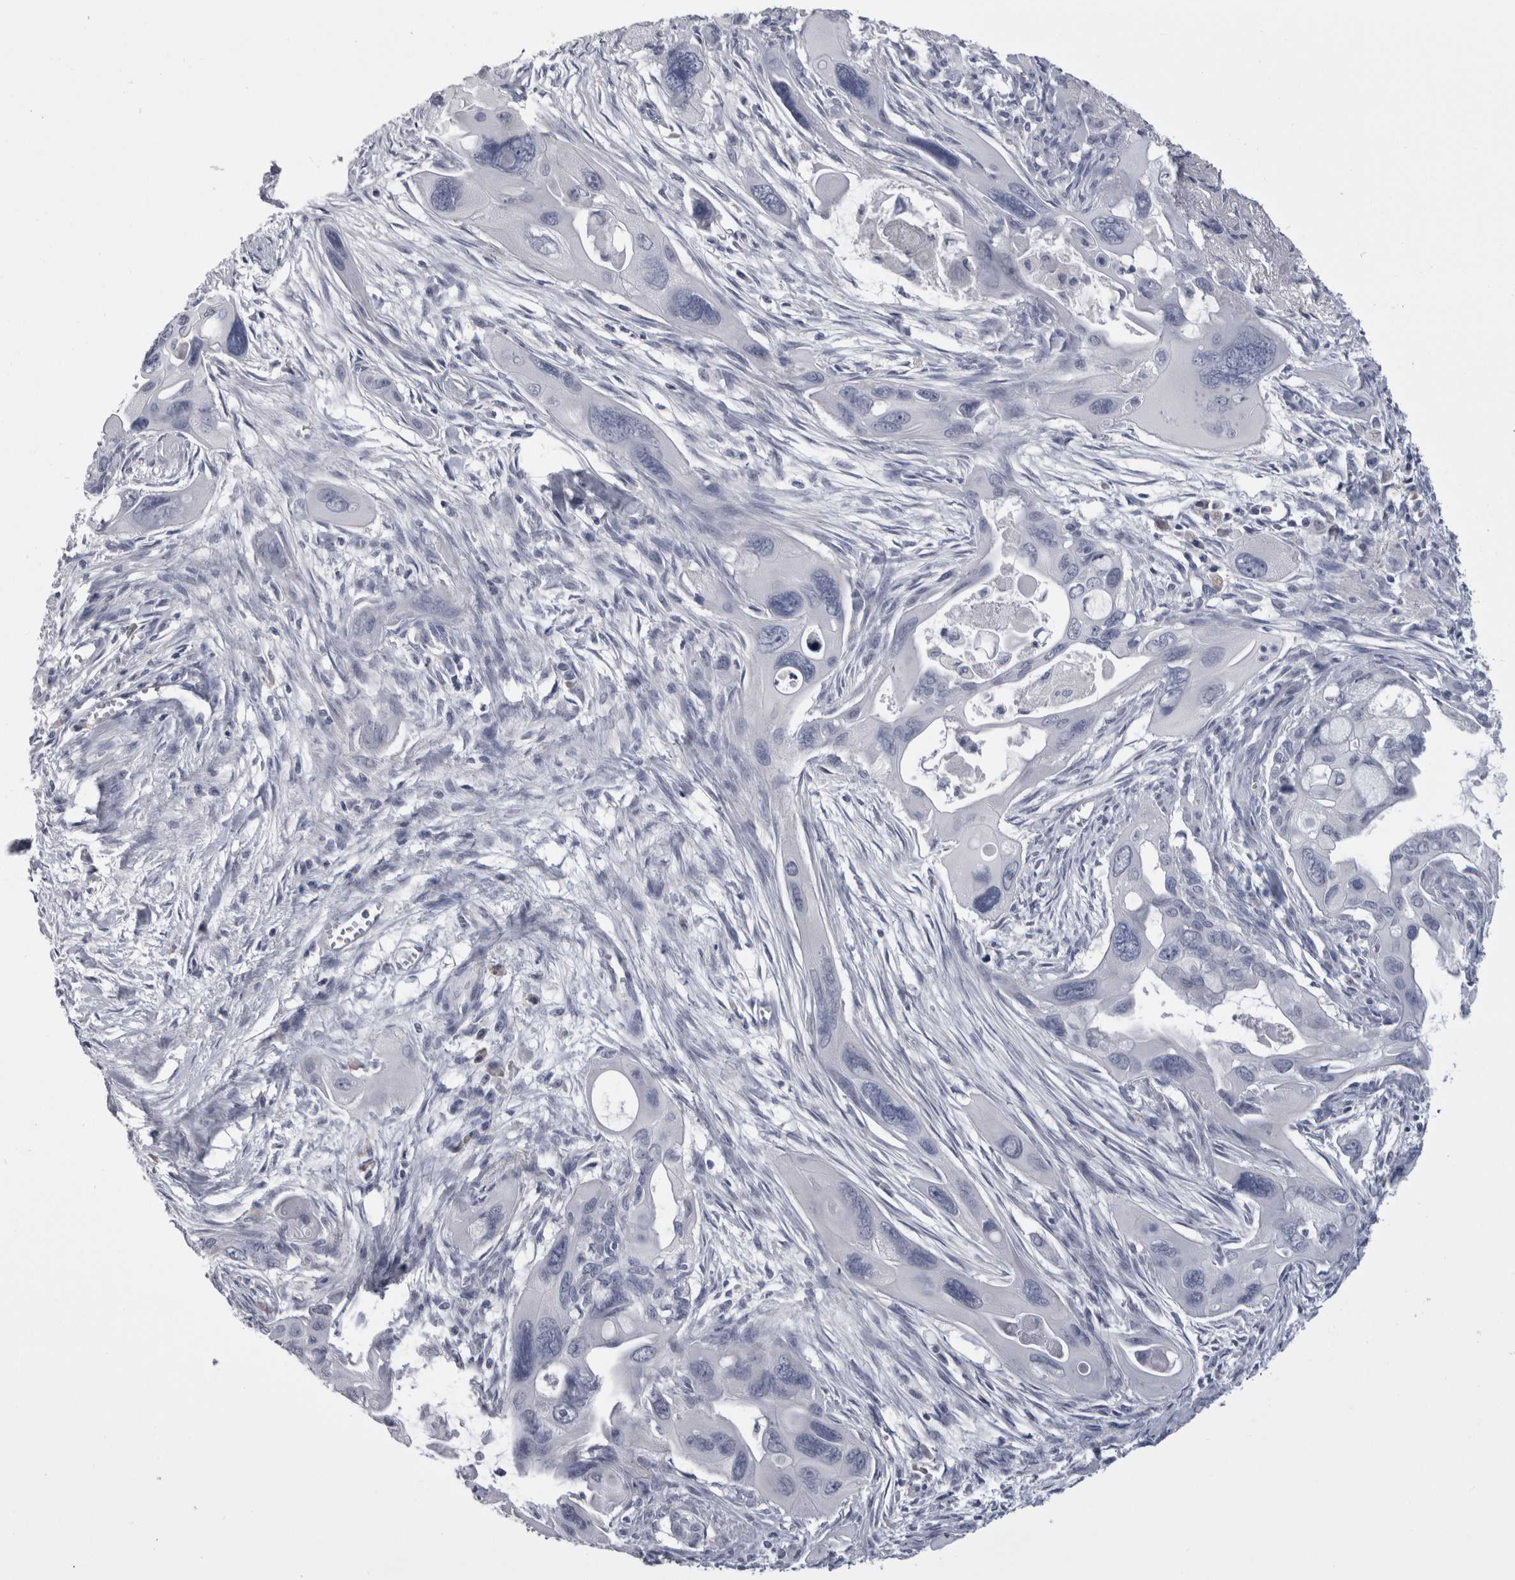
{"staining": {"intensity": "negative", "quantity": "none", "location": "none"}, "tissue": "pancreatic cancer", "cell_type": "Tumor cells", "image_type": "cancer", "snomed": [{"axis": "morphology", "description": "Adenocarcinoma, NOS"}, {"axis": "topography", "description": "Pancreas"}], "caption": "DAB (3,3'-diaminobenzidine) immunohistochemical staining of human adenocarcinoma (pancreatic) exhibits no significant expression in tumor cells.", "gene": "PAX5", "patient": {"sex": "male", "age": 73}}